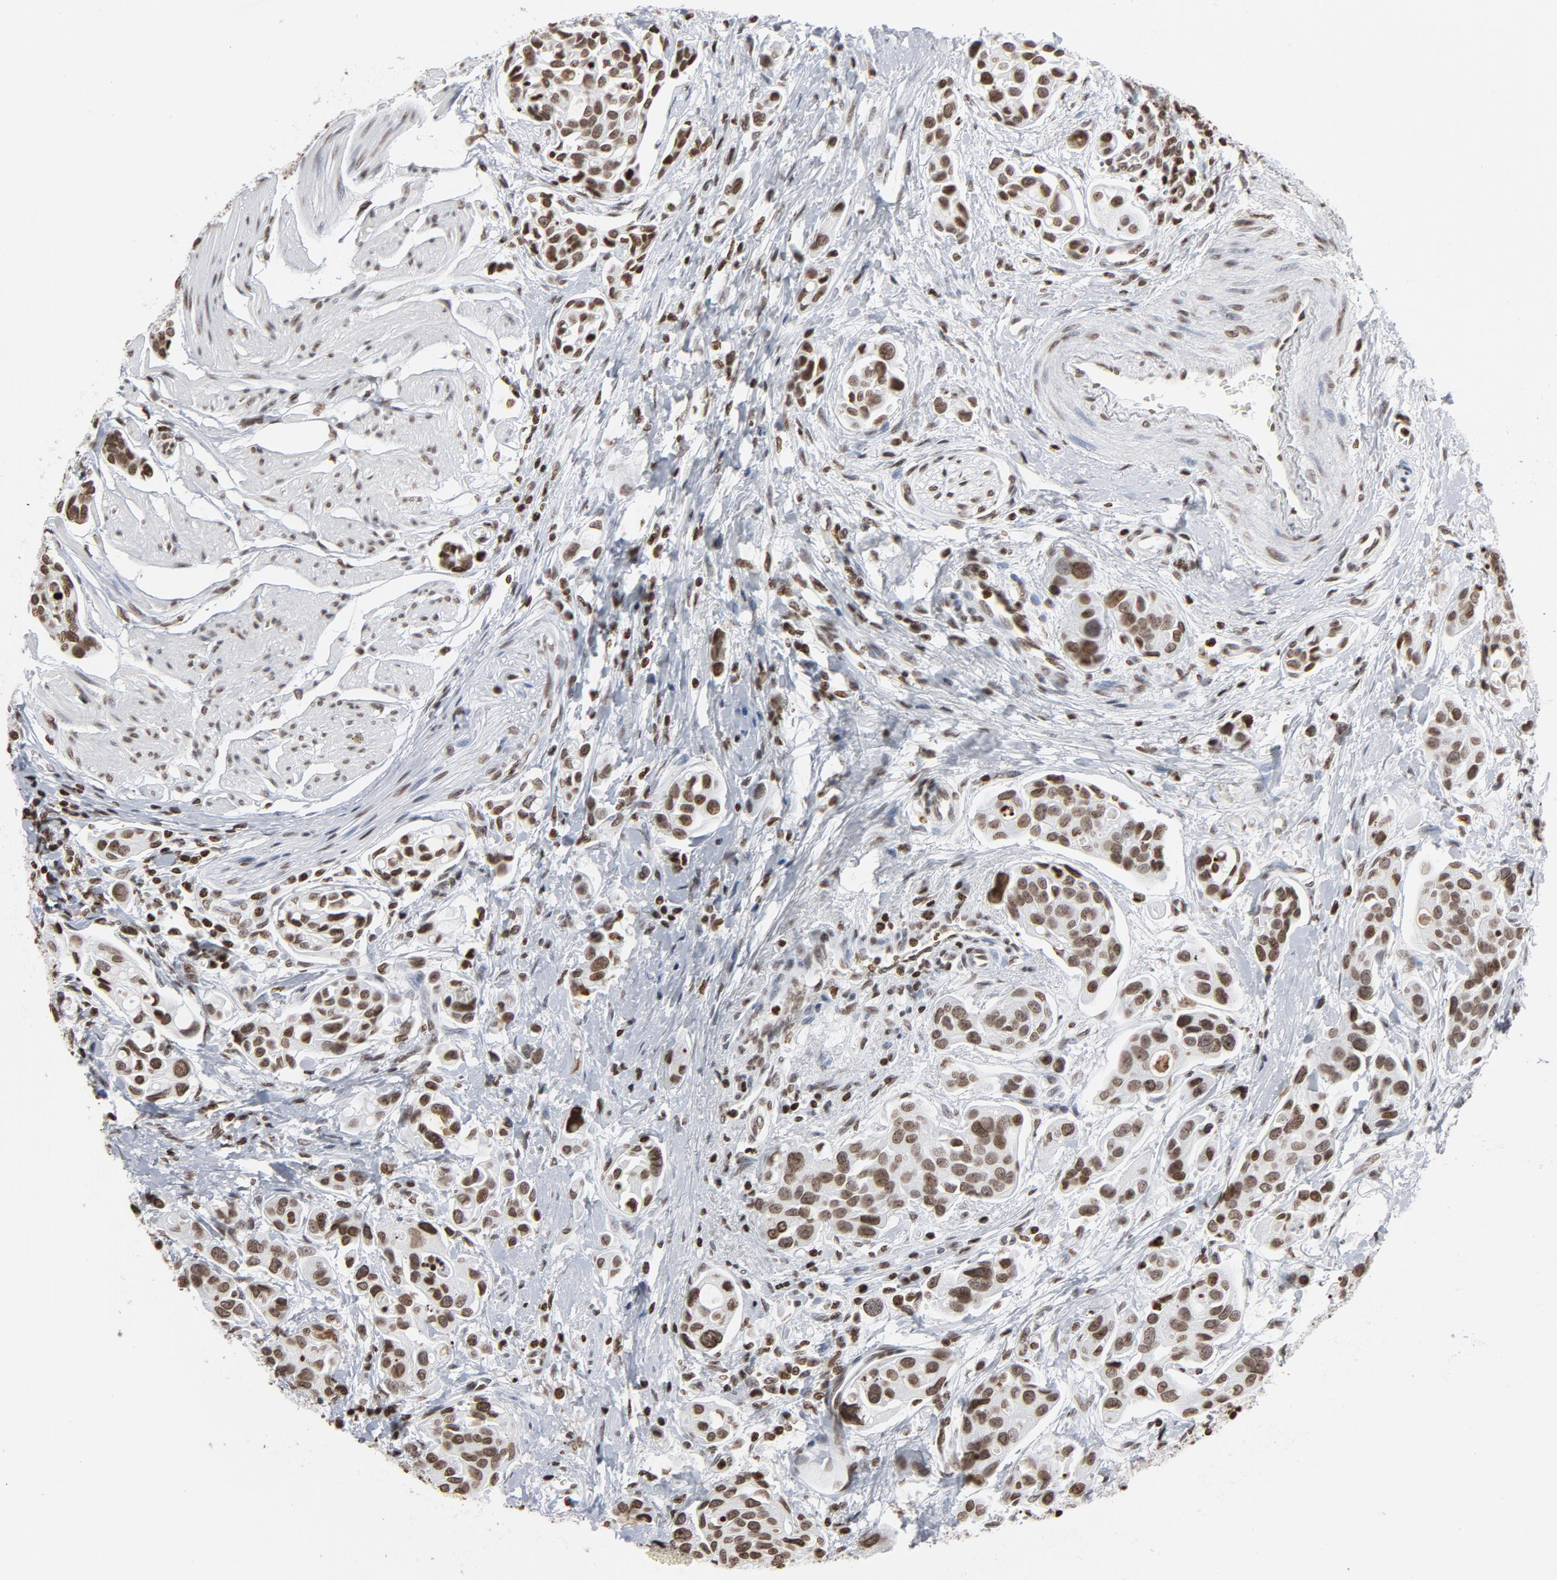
{"staining": {"intensity": "moderate", "quantity": ">75%", "location": "nuclear"}, "tissue": "urothelial cancer", "cell_type": "Tumor cells", "image_type": "cancer", "snomed": [{"axis": "morphology", "description": "Urothelial carcinoma, High grade"}, {"axis": "topography", "description": "Urinary bladder"}], "caption": "Urothelial carcinoma (high-grade) stained with a protein marker shows moderate staining in tumor cells.", "gene": "H2AC12", "patient": {"sex": "male", "age": 78}}